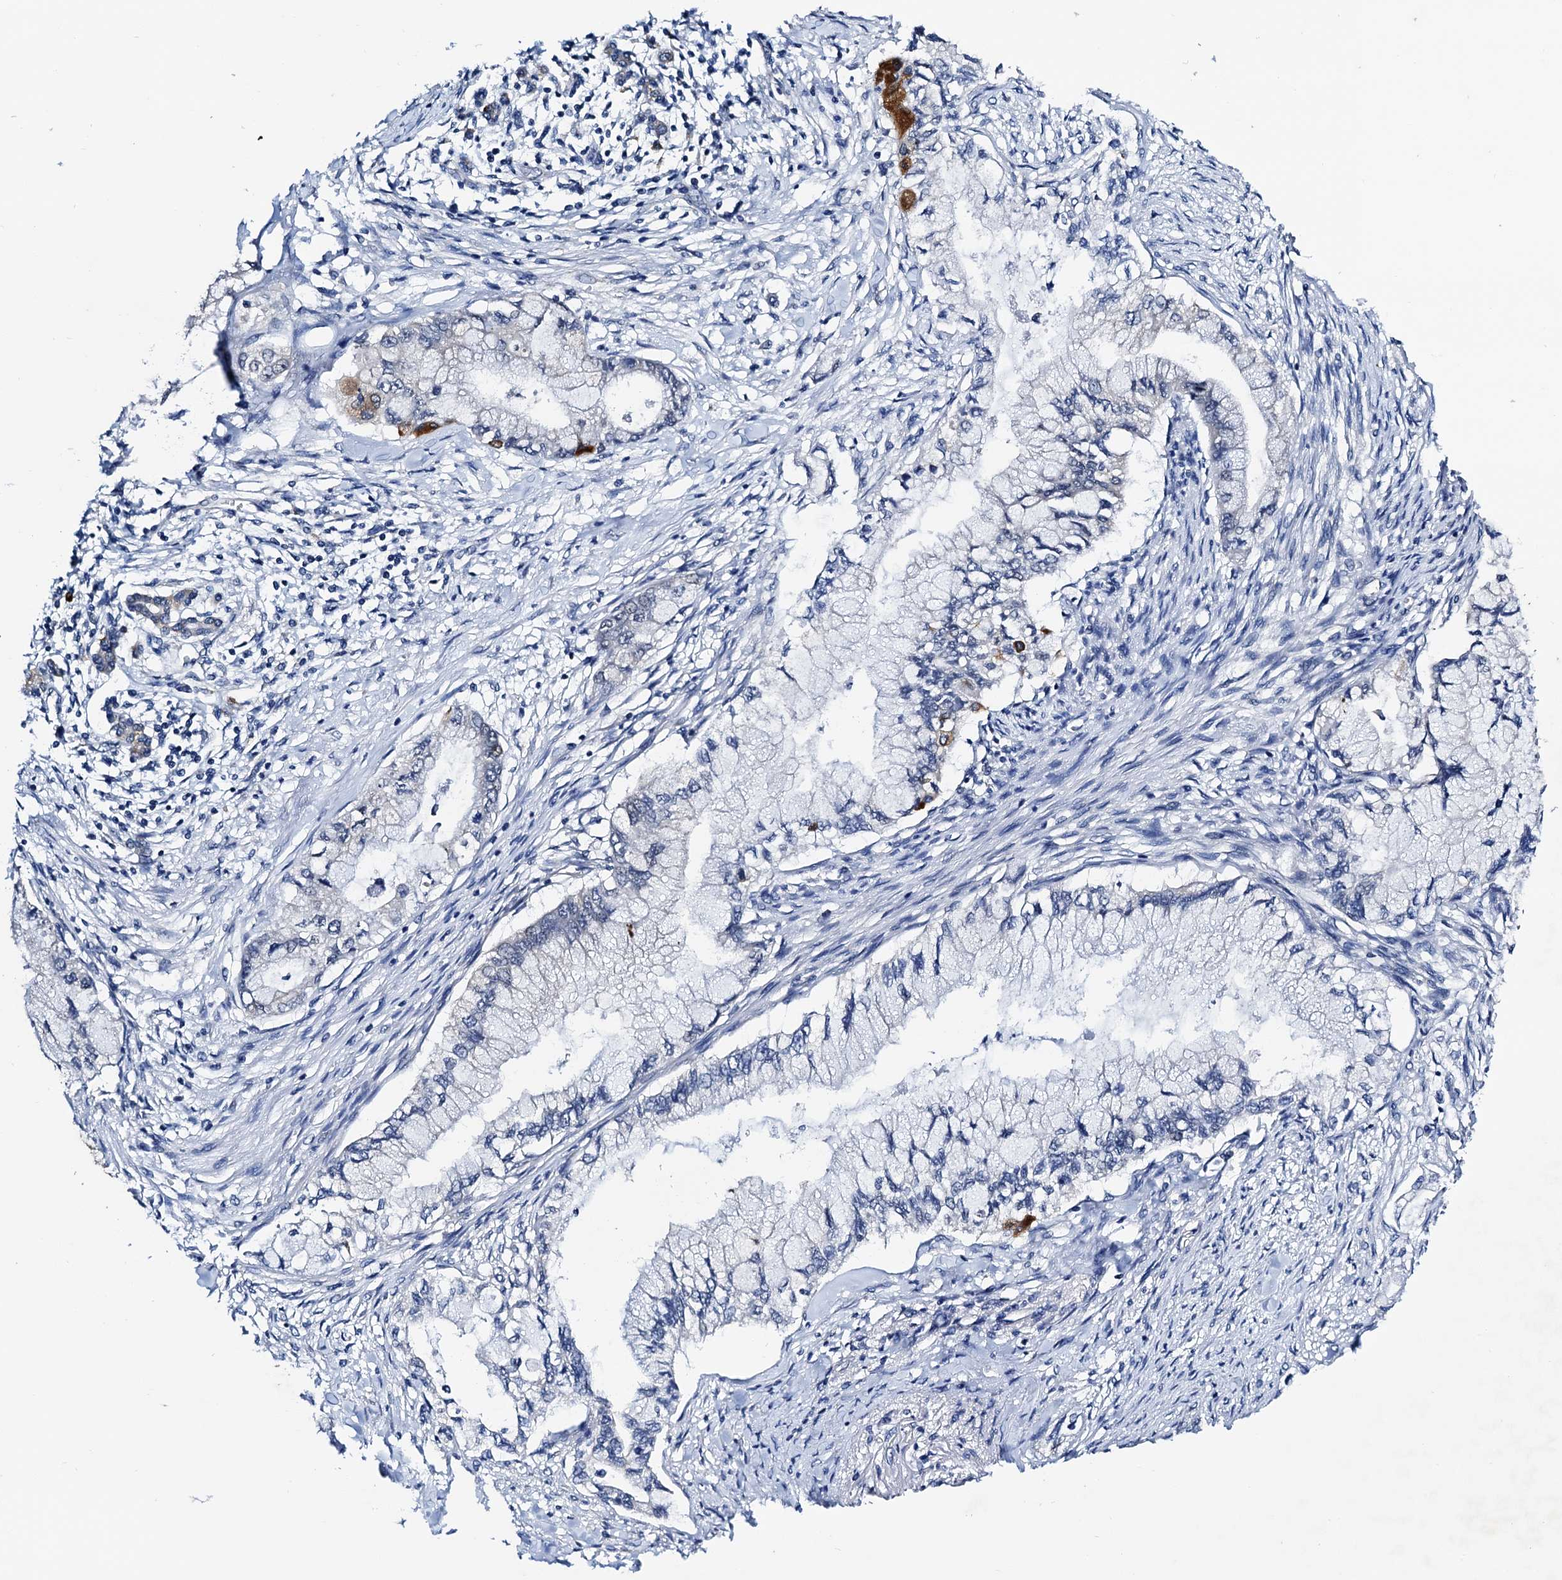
{"staining": {"intensity": "negative", "quantity": "none", "location": "none"}, "tissue": "pancreatic cancer", "cell_type": "Tumor cells", "image_type": "cancer", "snomed": [{"axis": "morphology", "description": "Adenocarcinoma, NOS"}, {"axis": "topography", "description": "Pancreas"}], "caption": "Adenocarcinoma (pancreatic) was stained to show a protein in brown. There is no significant staining in tumor cells.", "gene": "NAA16", "patient": {"sex": "male", "age": 48}}